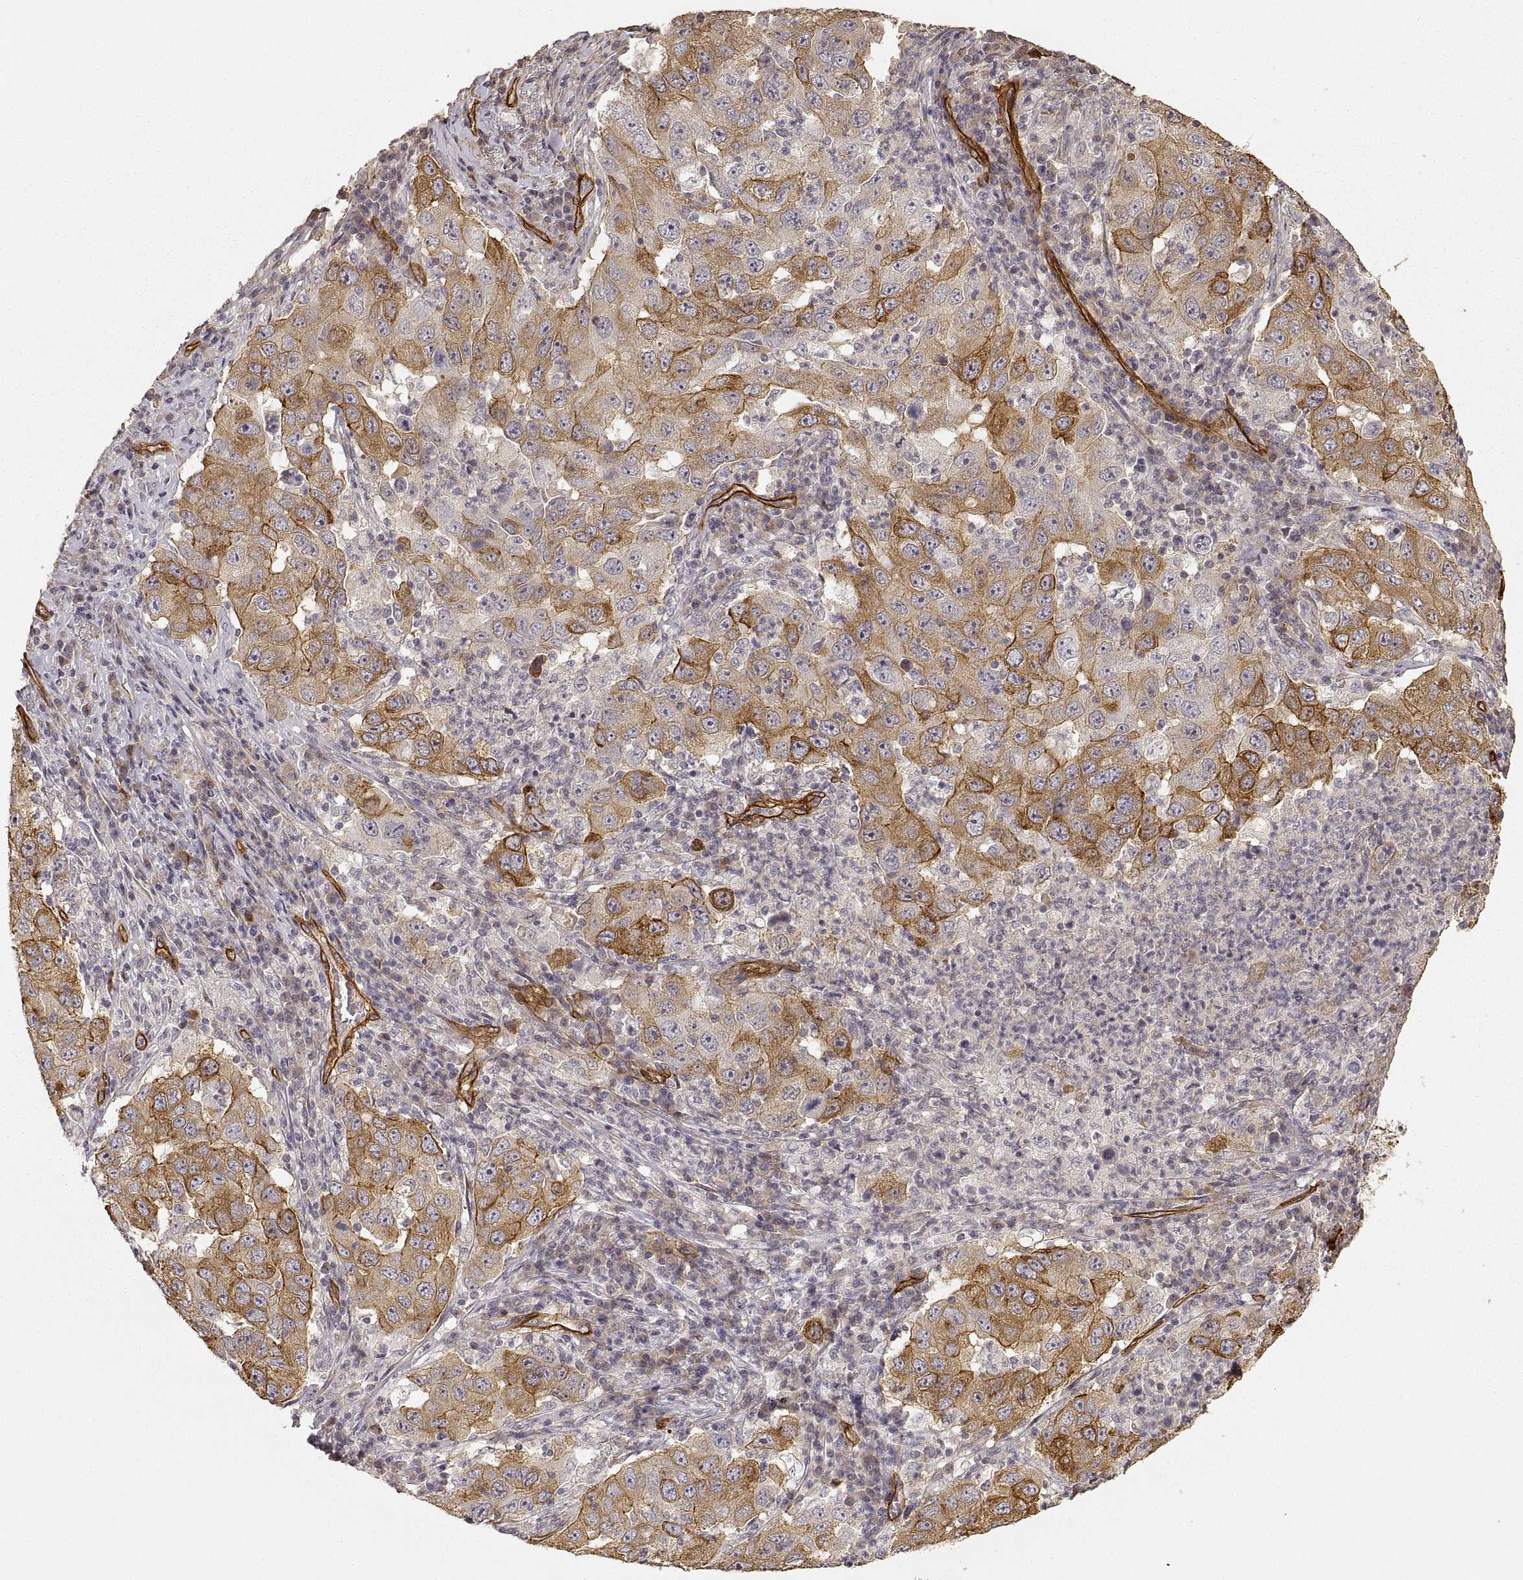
{"staining": {"intensity": "moderate", "quantity": "25%-75%", "location": "cytoplasmic/membranous"}, "tissue": "lung cancer", "cell_type": "Tumor cells", "image_type": "cancer", "snomed": [{"axis": "morphology", "description": "Adenocarcinoma, NOS"}, {"axis": "topography", "description": "Lung"}], "caption": "The micrograph exhibits a brown stain indicating the presence of a protein in the cytoplasmic/membranous of tumor cells in lung cancer (adenocarcinoma). (IHC, brightfield microscopy, high magnification).", "gene": "LAMA4", "patient": {"sex": "male", "age": 73}}